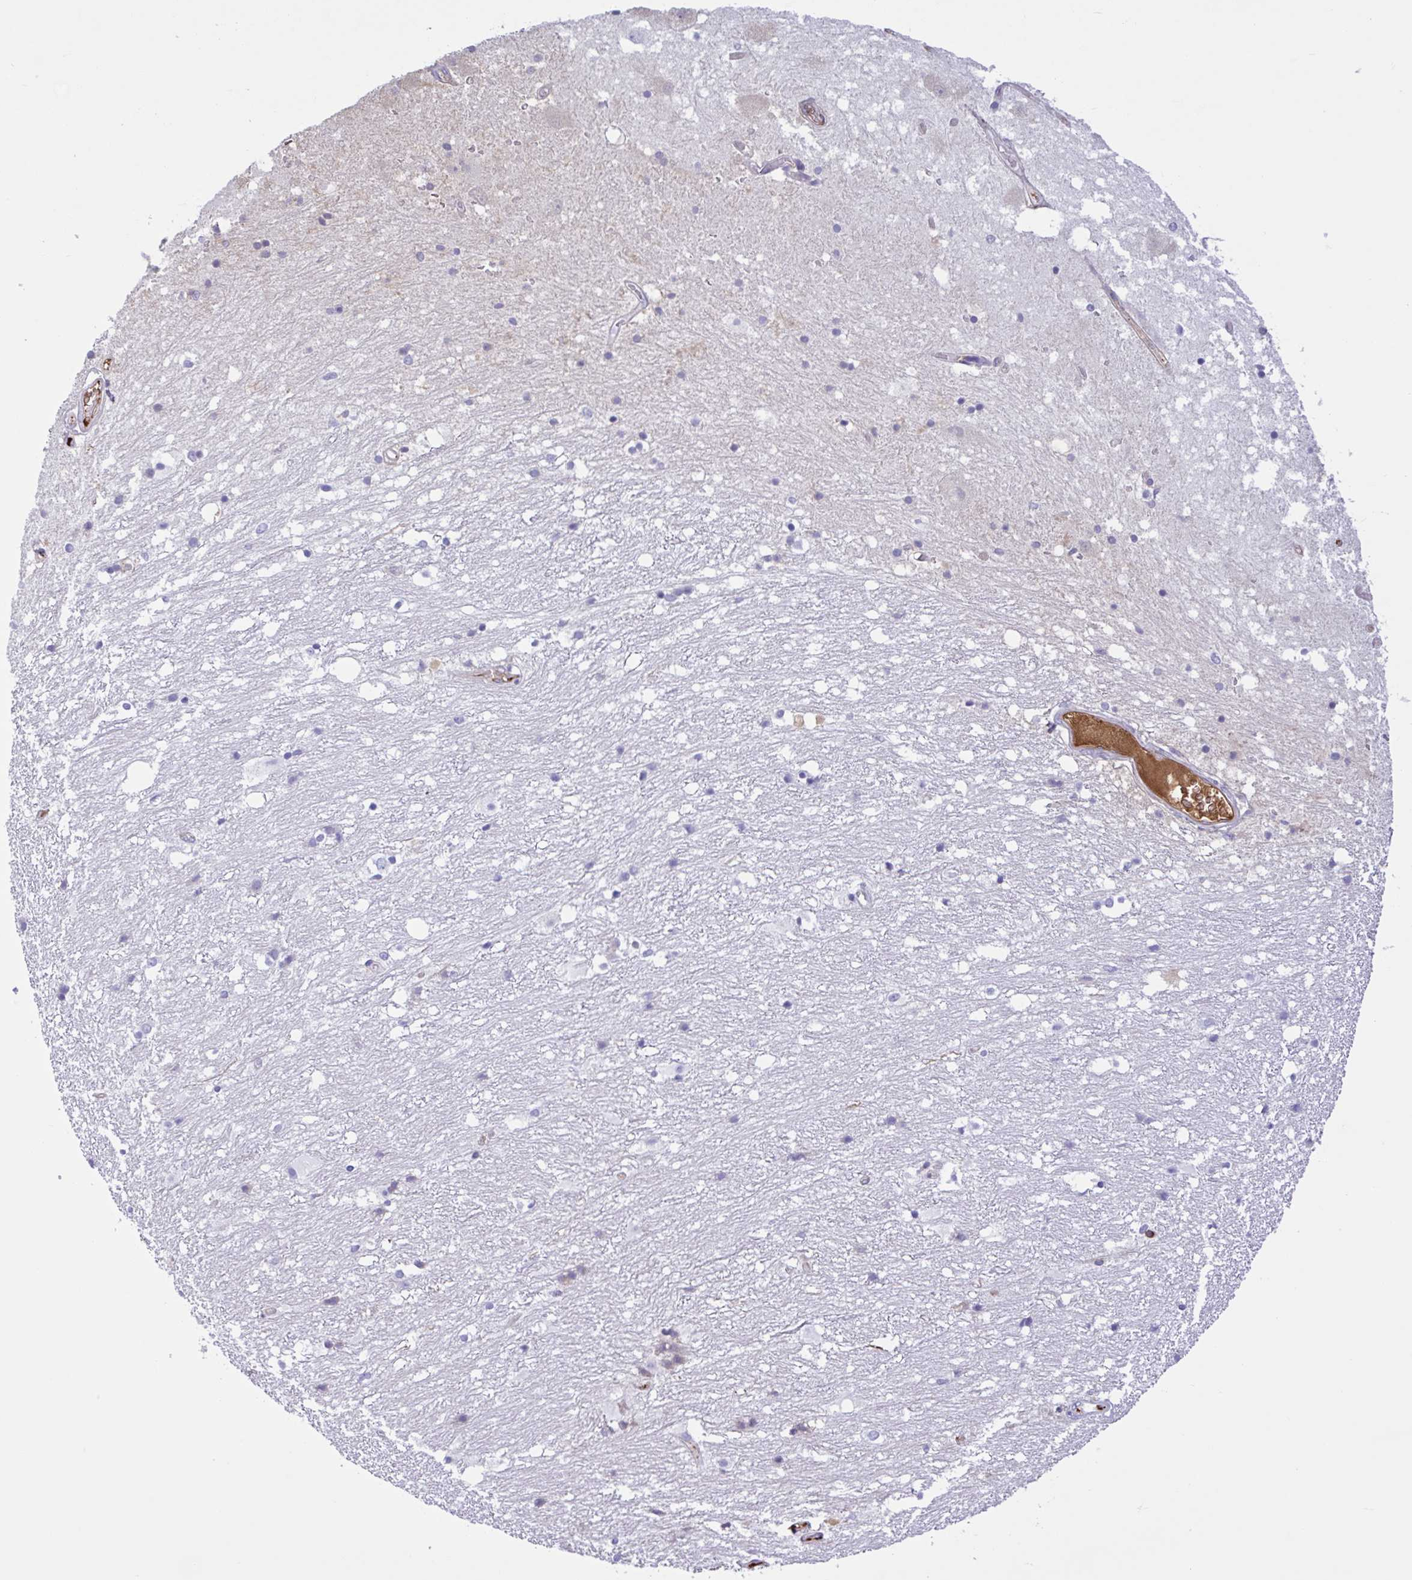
{"staining": {"intensity": "negative", "quantity": "none", "location": "none"}, "tissue": "hippocampus", "cell_type": "Glial cells", "image_type": "normal", "snomed": [{"axis": "morphology", "description": "Normal tissue, NOS"}, {"axis": "topography", "description": "Hippocampus"}], "caption": "The photomicrograph exhibits no significant staining in glial cells of hippocampus.", "gene": "LARGE2", "patient": {"sex": "female", "age": 52}}